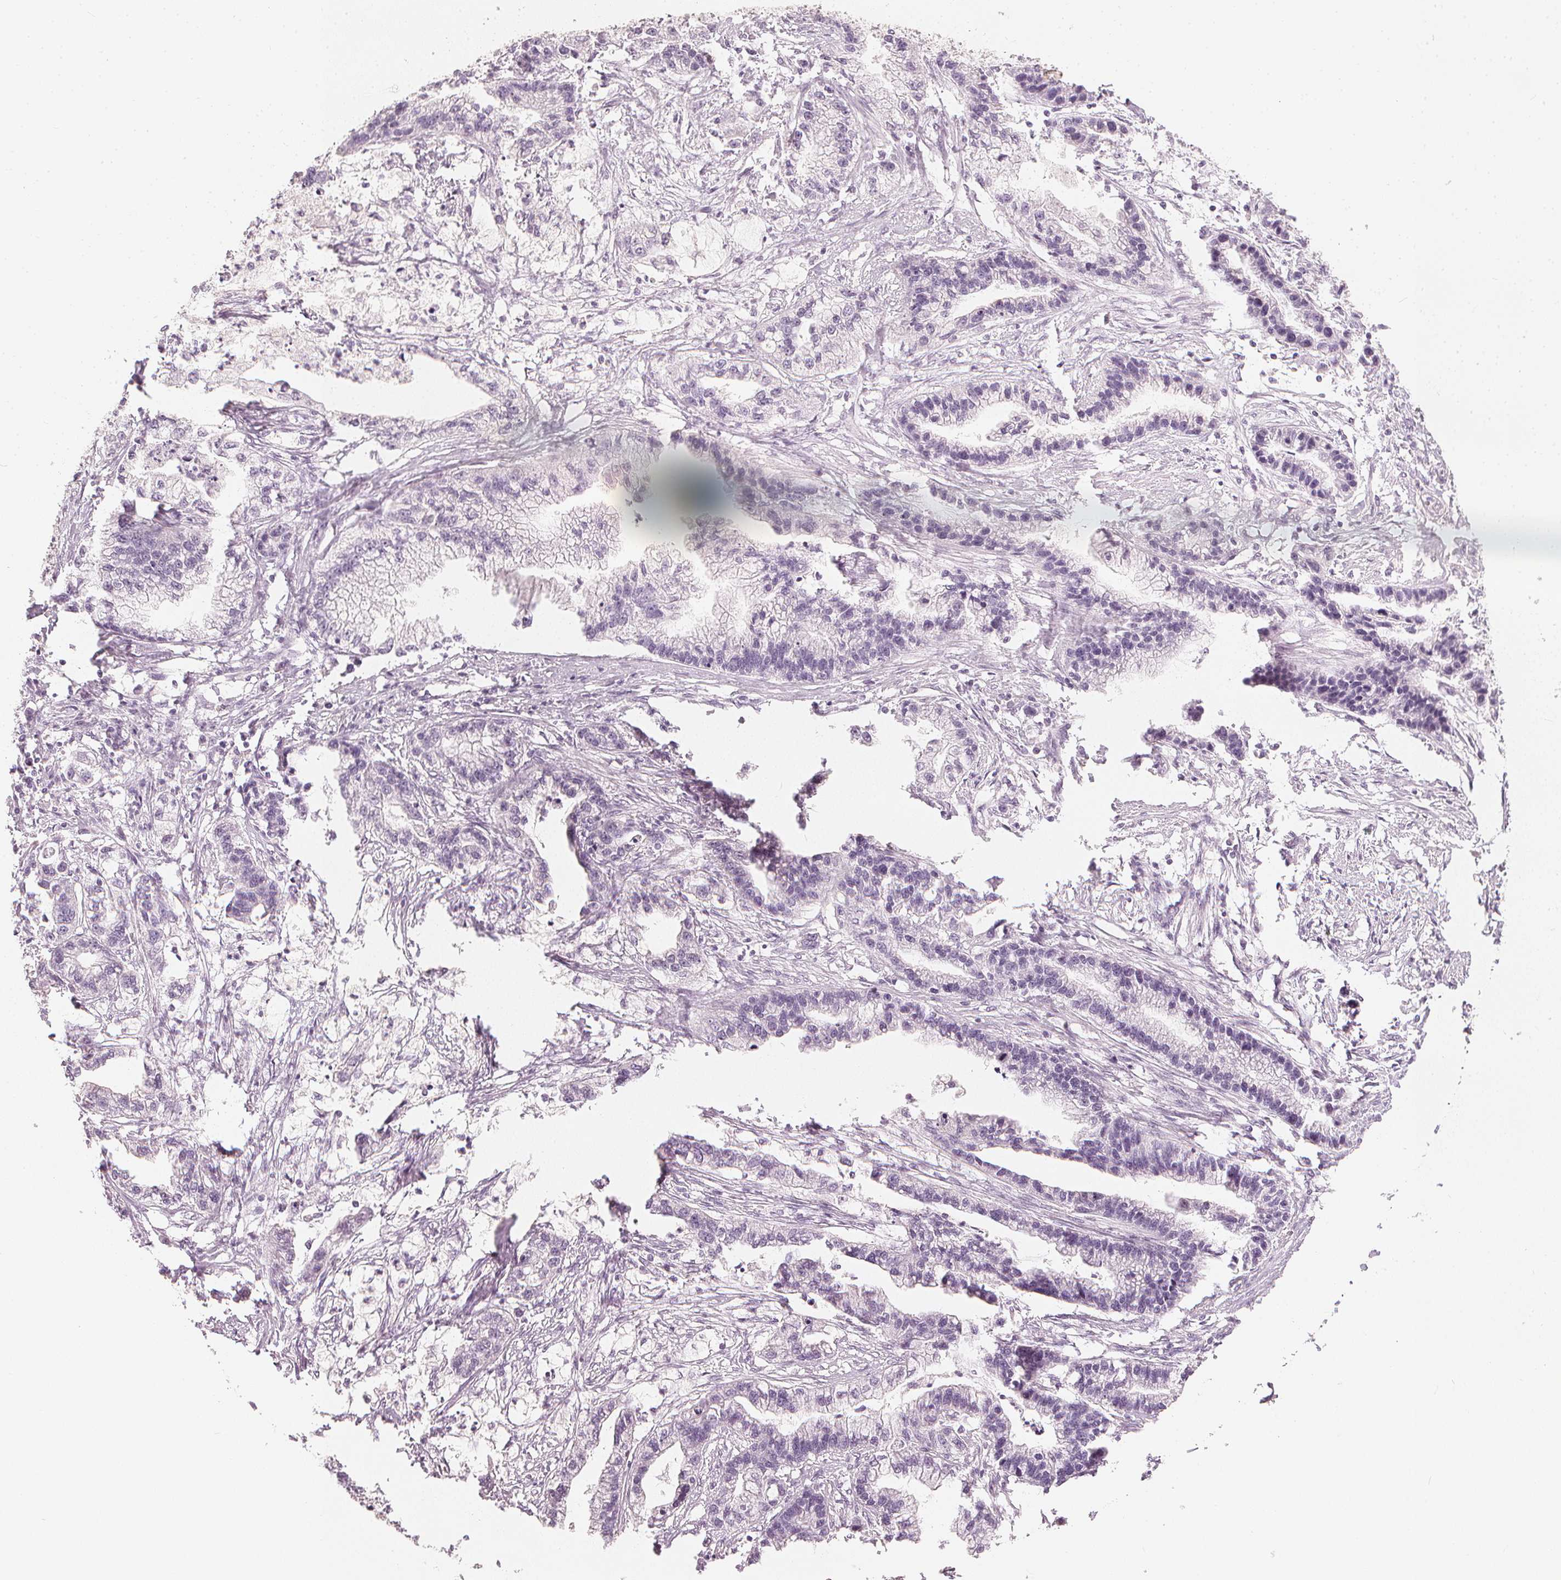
{"staining": {"intensity": "negative", "quantity": "none", "location": "none"}, "tissue": "stomach cancer", "cell_type": "Tumor cells", "image_type": "cancer", "snomed": [{"axis": "morphology", "description": "Adenocarcinoma, NOS"}, {"axis": "topography", "description": "Stomach"}], "caption": "Immunohistochemistry (IHC) image of neoplastic tissue: human stomach cancer stained with DAB displays no significant protein staining in tumor cells. (DAB immunohistochemistry with hematoxylin counter stain).", "gene": "CALB1", "patient": {"sex": "male", "age": 83}}